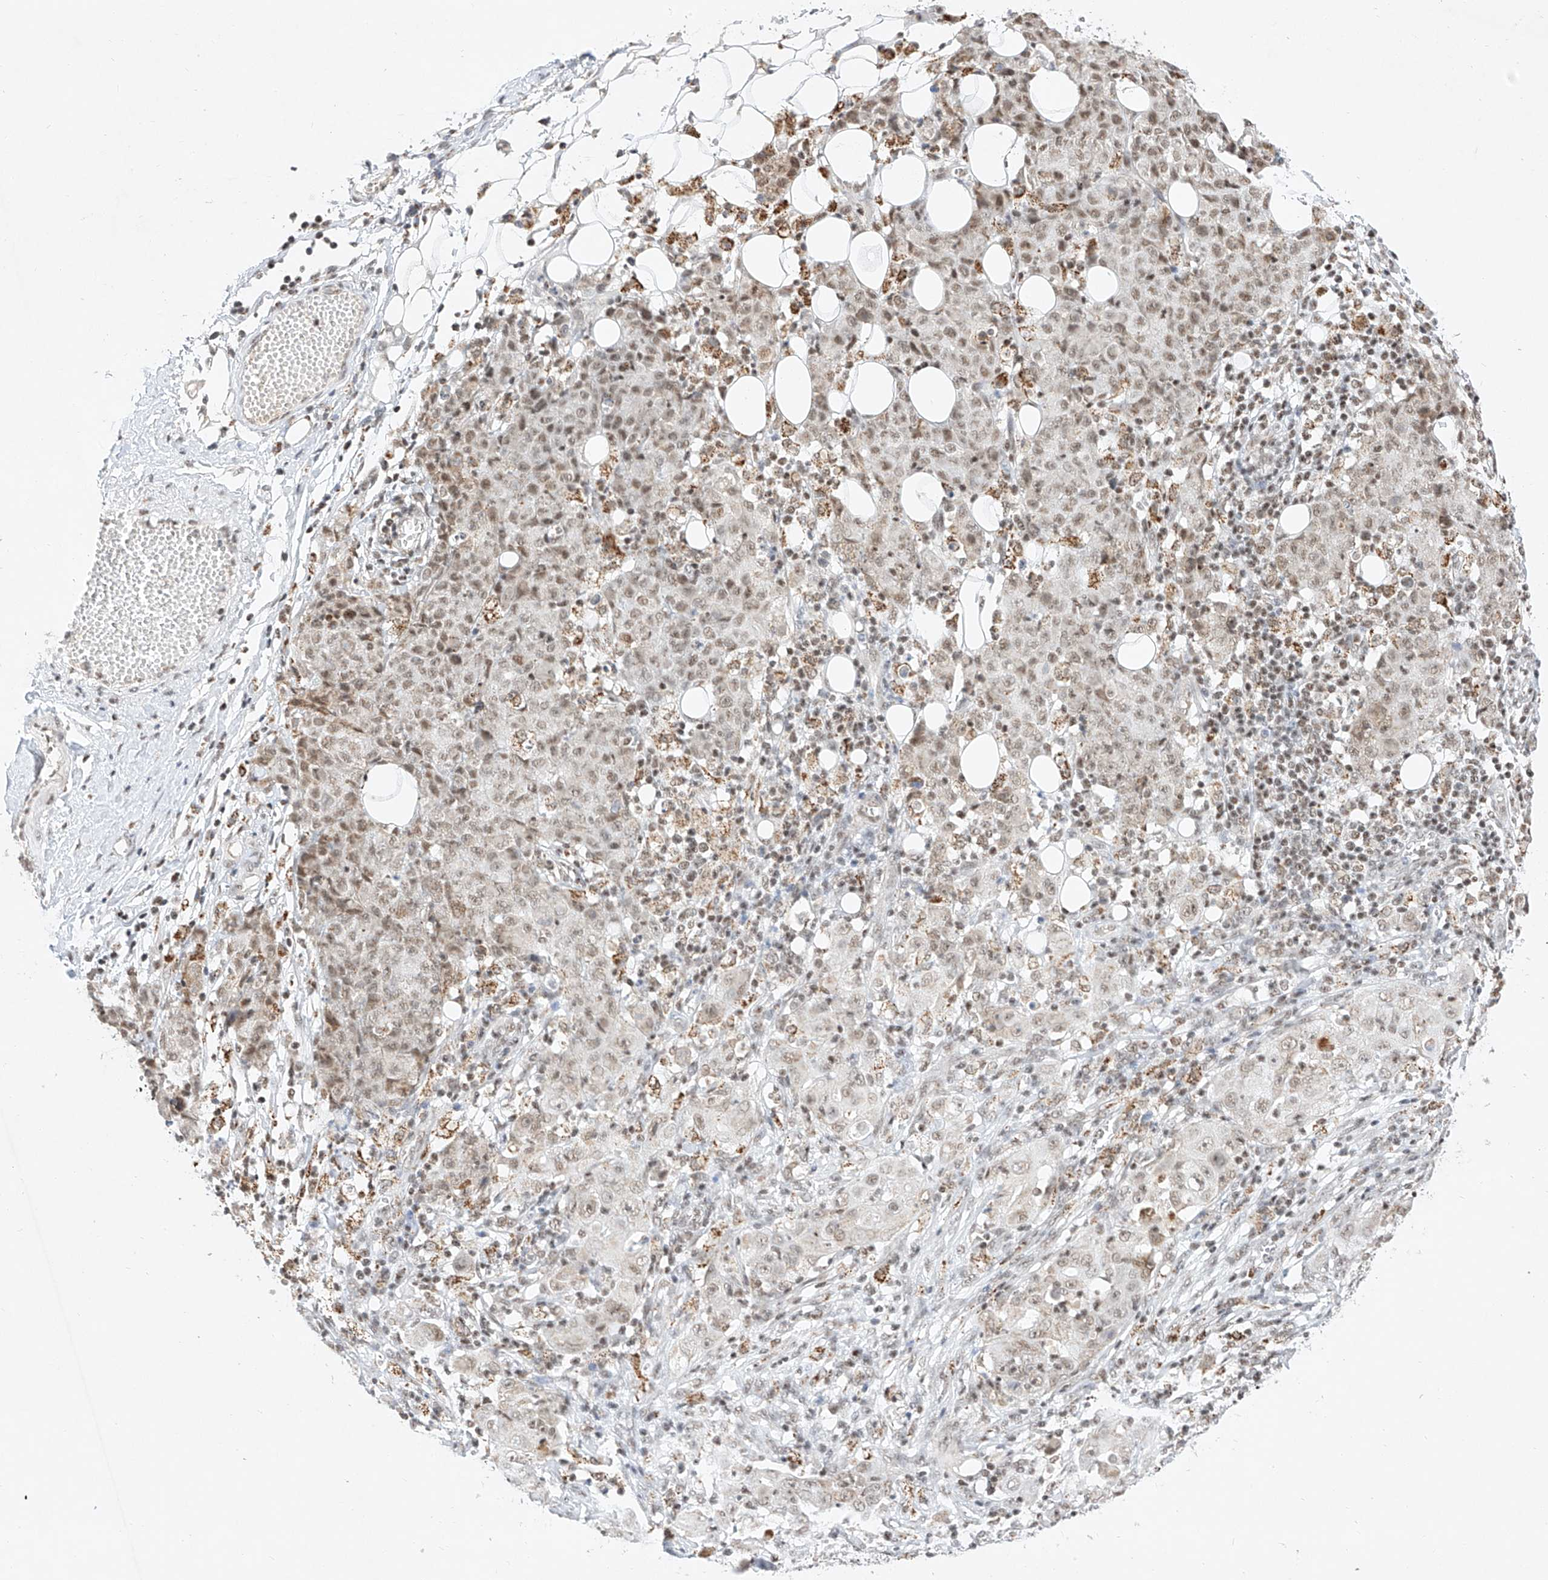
{"staining": {"intensity": "moderate", "quantity": ">75%", "location": "nuclear"}, "tissue": "ovarian cancer", "cell_type": "Tumor cells", "image_type": "cancer", "snomed": [{"axis": "morphology", "description": "Carcinoma, endometroid"}, {"axis": "topography", "description": "Ovary"}], "caption": "Human endometroid carcinoma (ovarian) stained with a protein marker displays moderate staining in tumor cells.", "gene": "NRF1", "patient": {"sex": "female", "age": 42}}